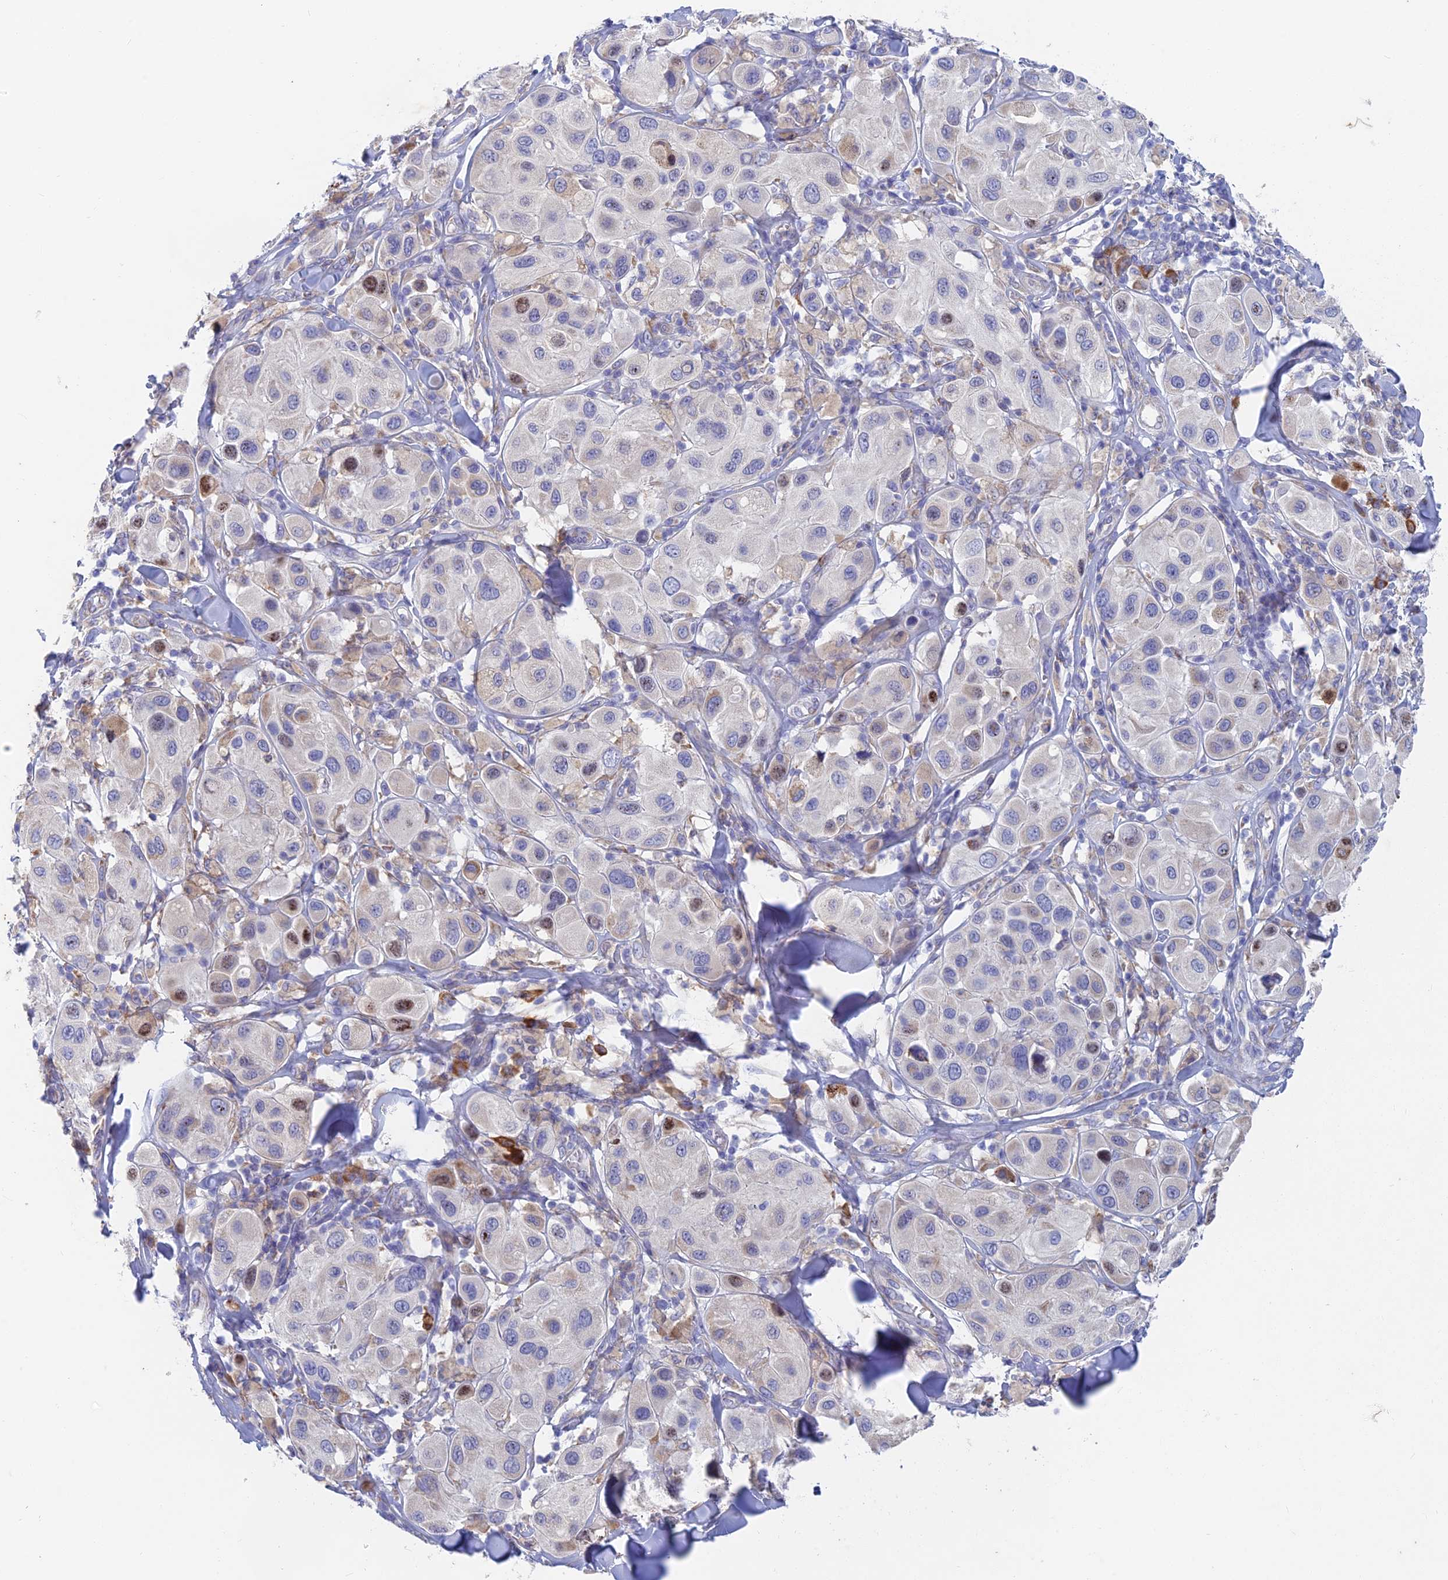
{"staining": {"intensity": "weak", "quantity": "<25%", "location": "cytoplasmic/membranous"}, "tissue": "melanoma", "cell_type": "Tumor cells", "image_type": "cancer", "snomed": [{"axis": "morphology", "description": "Malignant melanoma, Metastatic site"}, {"axis": "topography", "description": "Skin"}], "caption": "Immunohistochemical staining of melanoma reveals no significant staining in tumor cells.", "gene": "WDR35", "patient": {"sex": "male", "age": 41}}